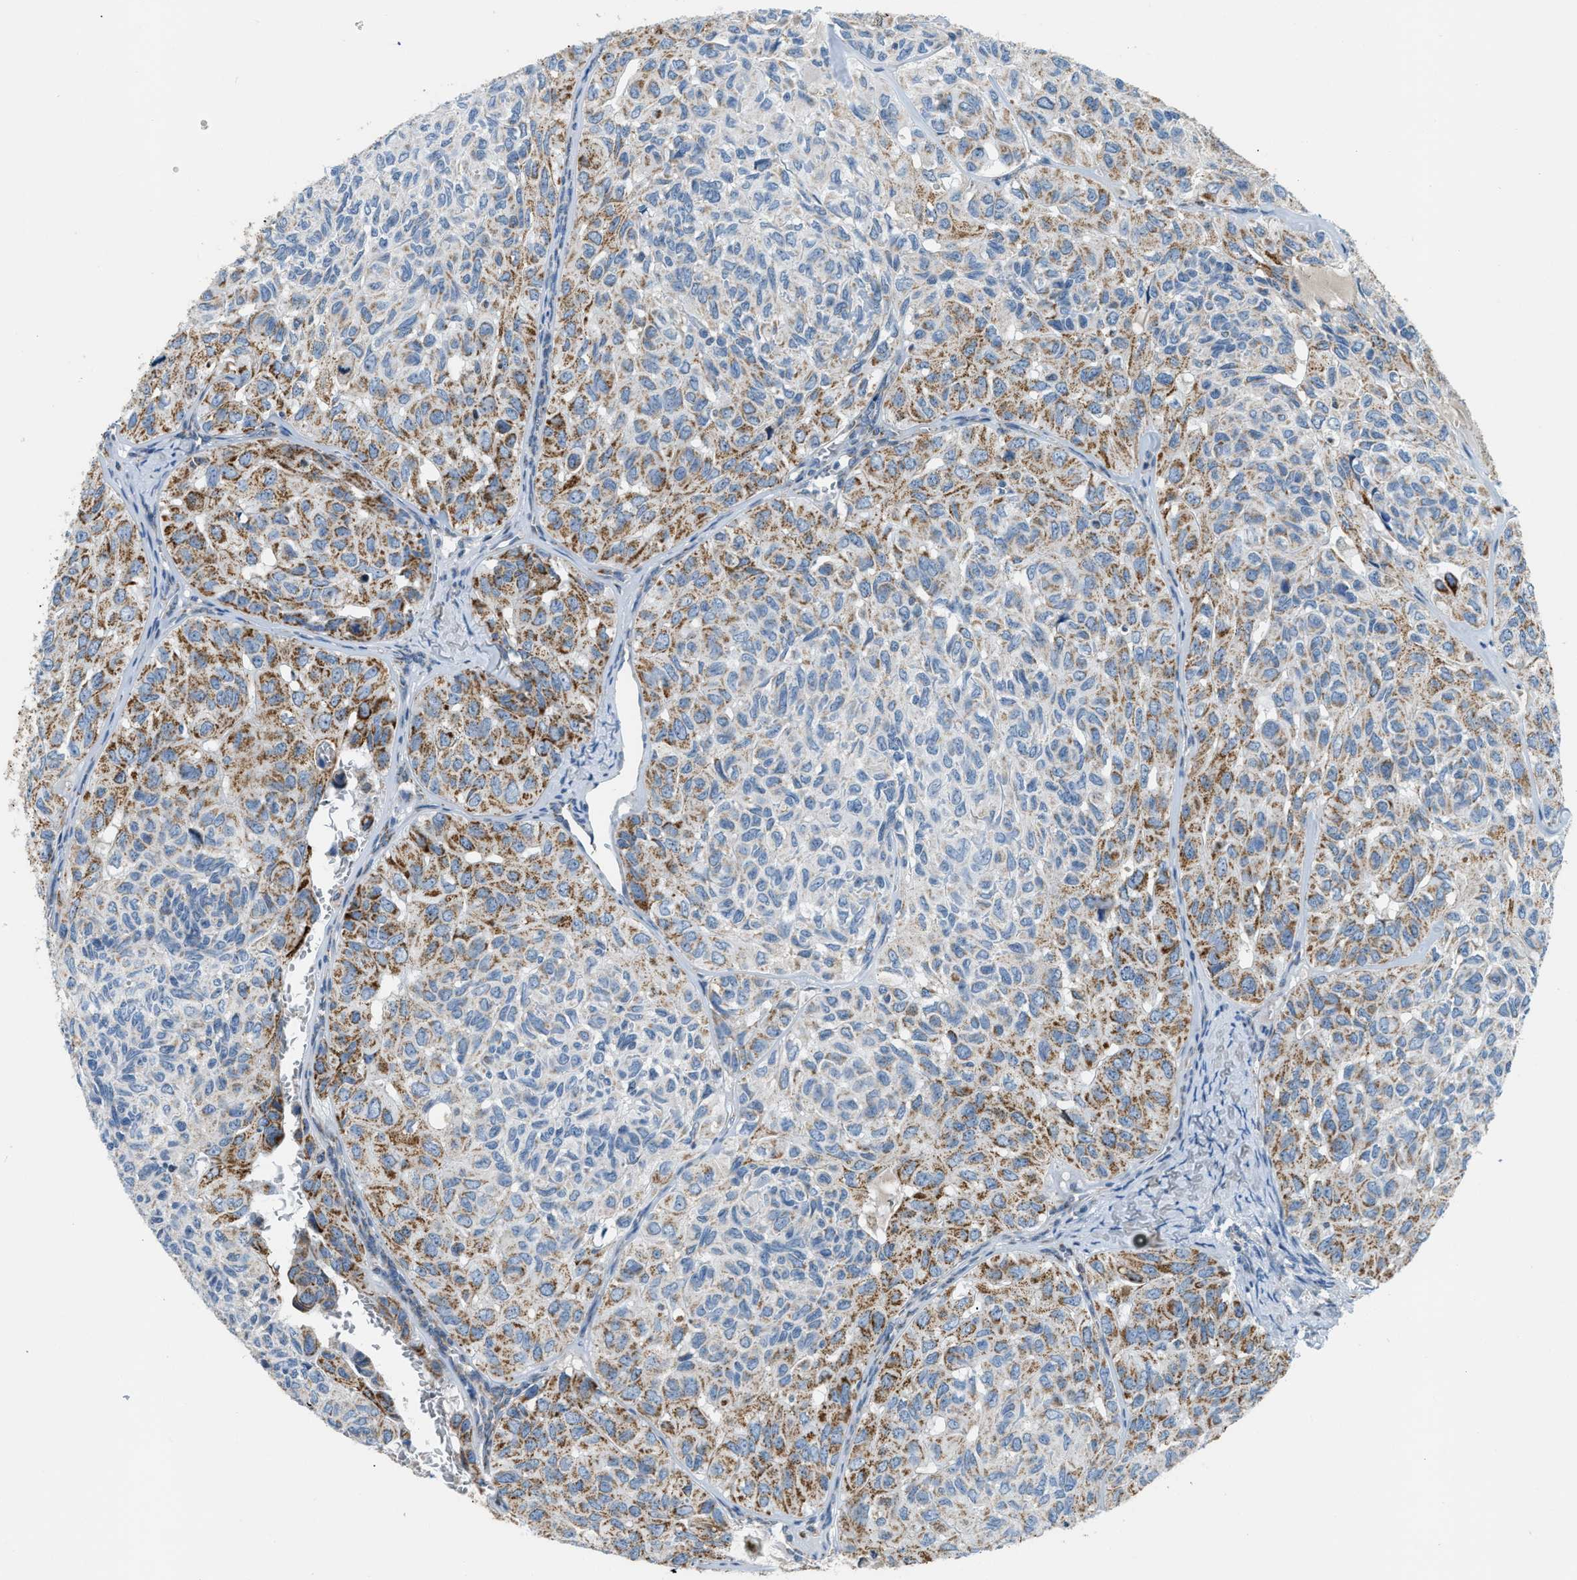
{"staining": {"intensity": "moderate", "quantity": "25%-75%", "location": "cytoplasmic/membranous"}, "tissue": "head and neck cancer", "cell_type": "Tumor cells", "image_type": "cancer", "snomed": [{"axis": "morphology", "description": "Adenocarcinoma, NOS"}, {"axis": "topography", "description": "Salivary gland, NOS"}, {"axis": "topography", "description": "Head-Neck"}], "caption": "This image reveals IHC staining of human adenocarcinoma (head and neck), with medium moderate cytoplasmic/membranous expression in about 25%-75% of tumor cells.", "gene": "ACADVL", "patient": {"sex": "female", "age": 76}}